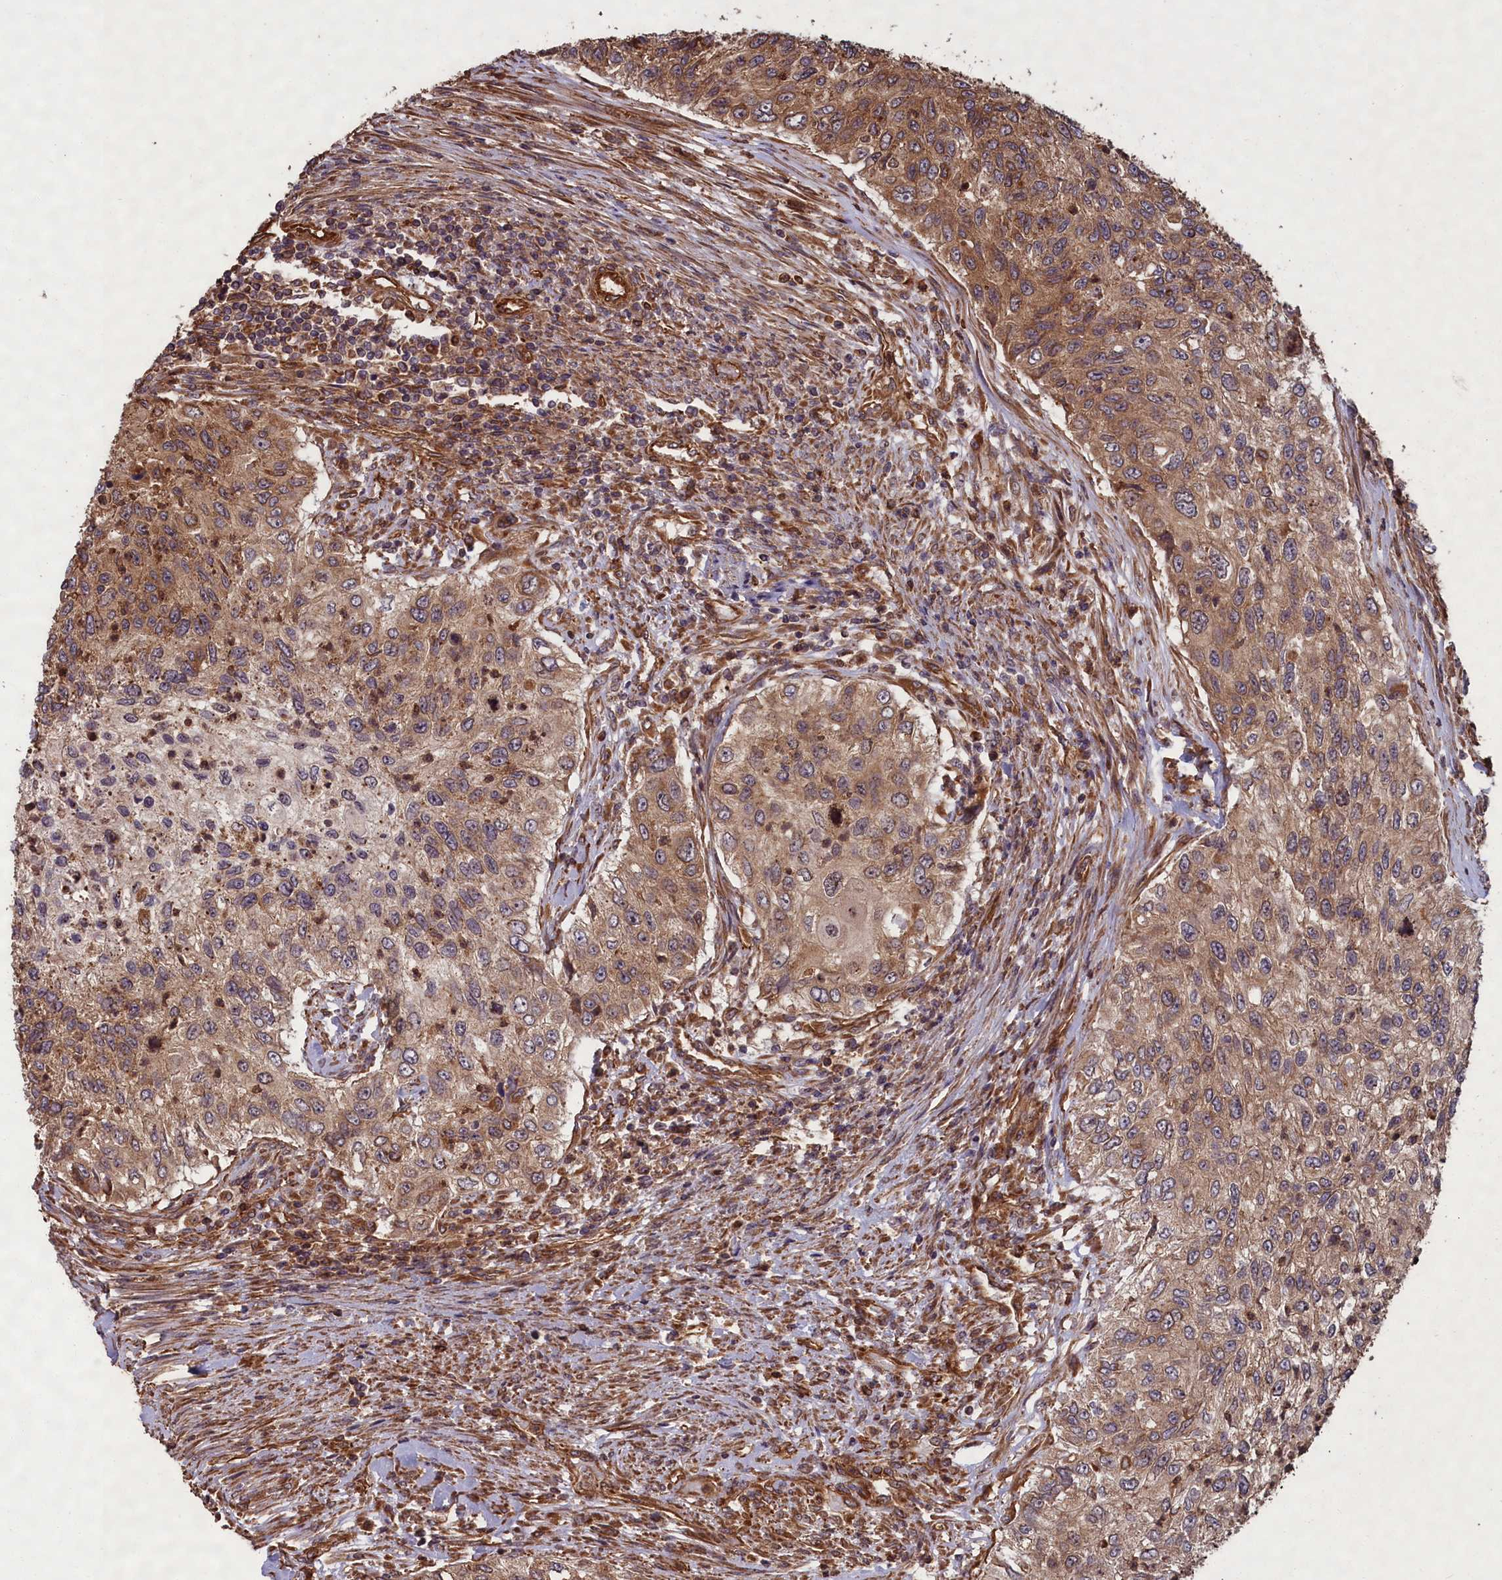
{"staining": {"intensity": "moderate", "quantity": ">75%", "location": "cytoplasmic/membranous"}, "tissue": "urothelial cancer", "cell_type": "Tumor cells", "image_type": "cancer", "snomed": [{"axis": "morphology", "description": "Urothelial carcinoma, High grade"}, {"axis": "topography", "description": "Urinary bladder"}], "caption": "Immunohistochemistry (IHC) (DAB (3,3'-diaminobenzidine)) staining of urothelial carcinoma (high-grade) demonstrates moderate cytoplasmic/membranous protein expression in about >75% of tumor cells.", "gene": "CCDC124", "patient": {"sex": "female", "age": 60}}